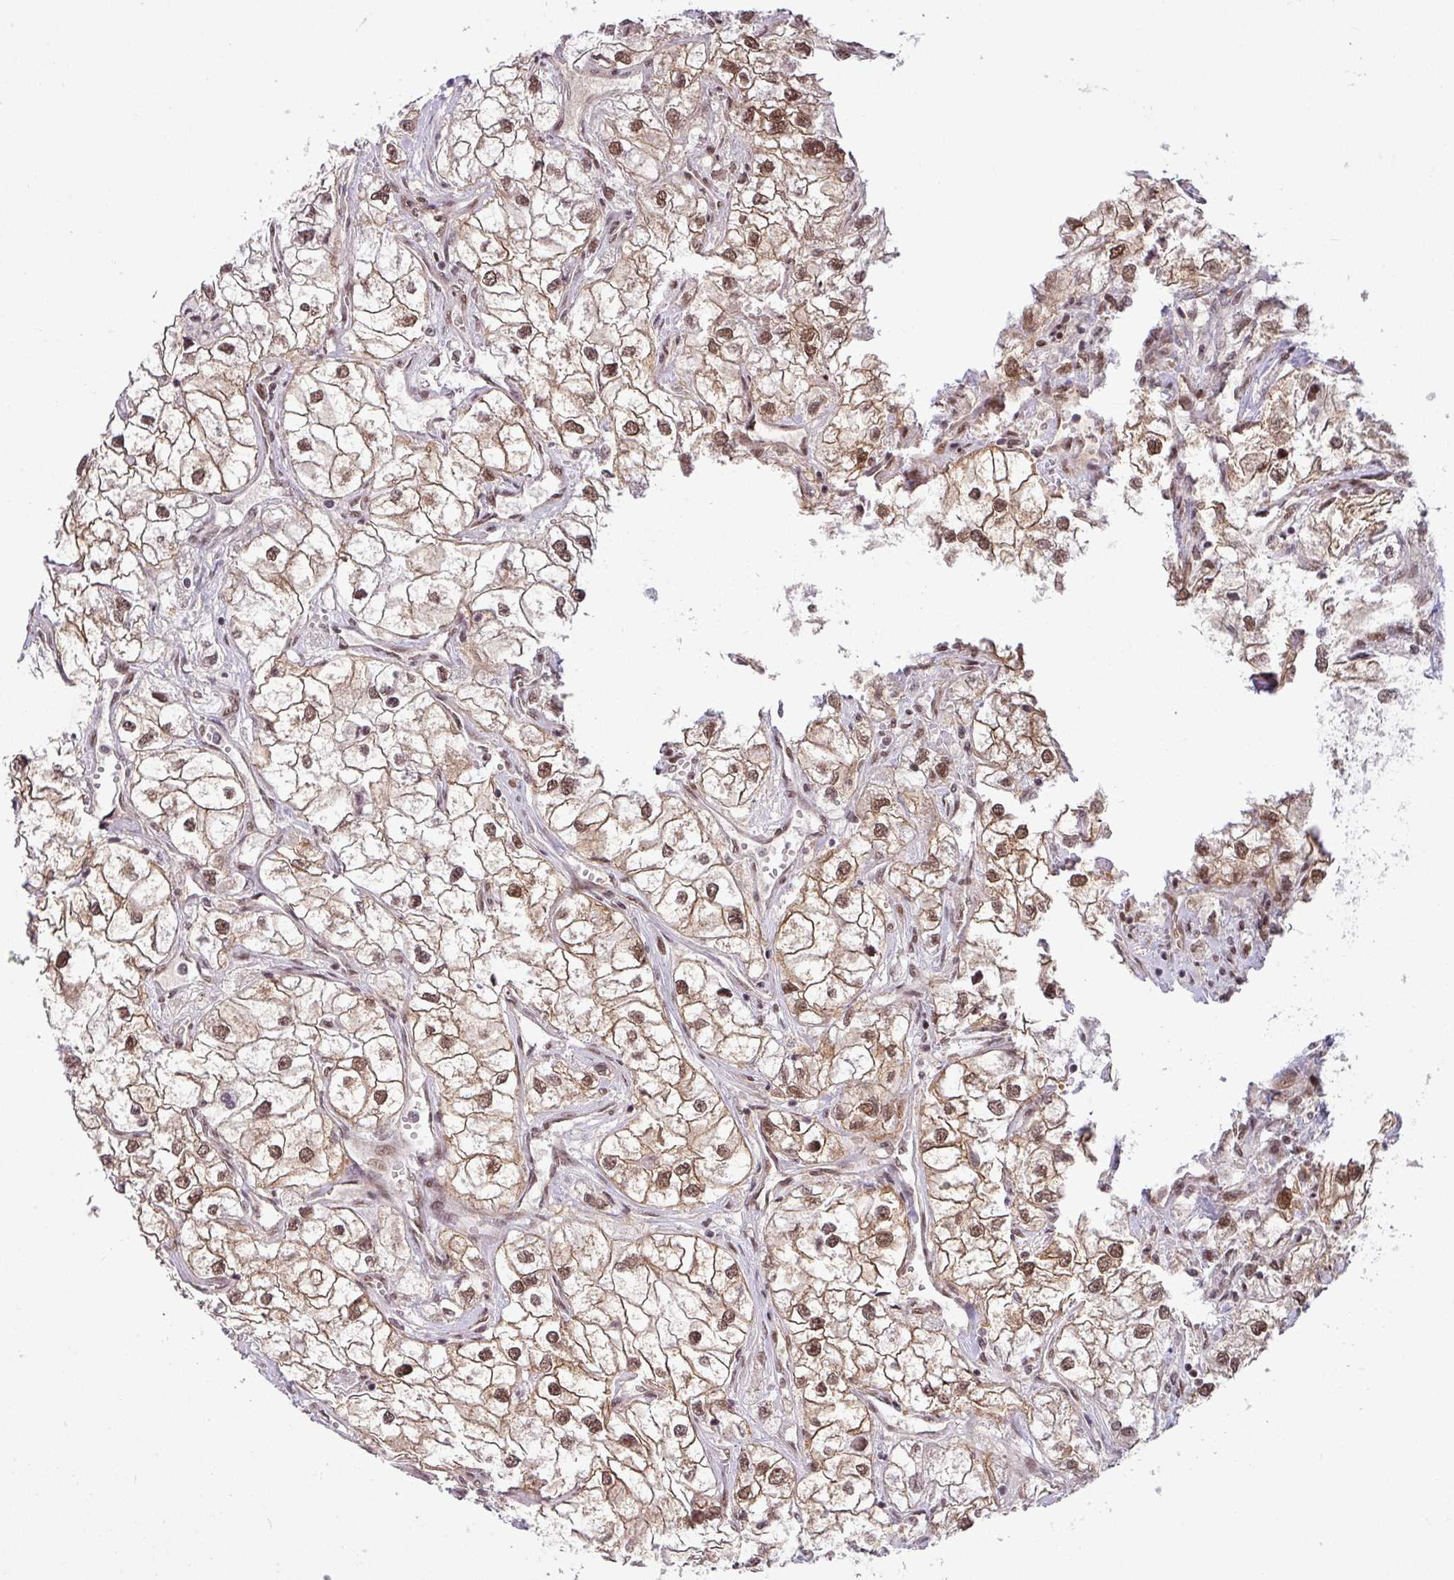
{"staining": {"intensity": "moderate", "quantity": ">75%", "location": "cytoplasmic/membranous,nuclear"}, "tissue": "renal cancer", "cell_type": "Tumor cells", "image_type": "cancer", "snomed": [{"axis": "morphology", "description": "Adenocarcinoma, NOS"}, {"axis": "topography", "description": "Kidney"}], "caption": "Adenocarcinoma (renal) stained for a protein shows moderate cytoplasmic/membranous and nuclear positivity in tumor cells. Immunohistochemistry (ihc) stains the protein in brown and the nuclei are stained blue.", "gene": "SRSF2", "patient": {"sex": "male", "age": 59}}